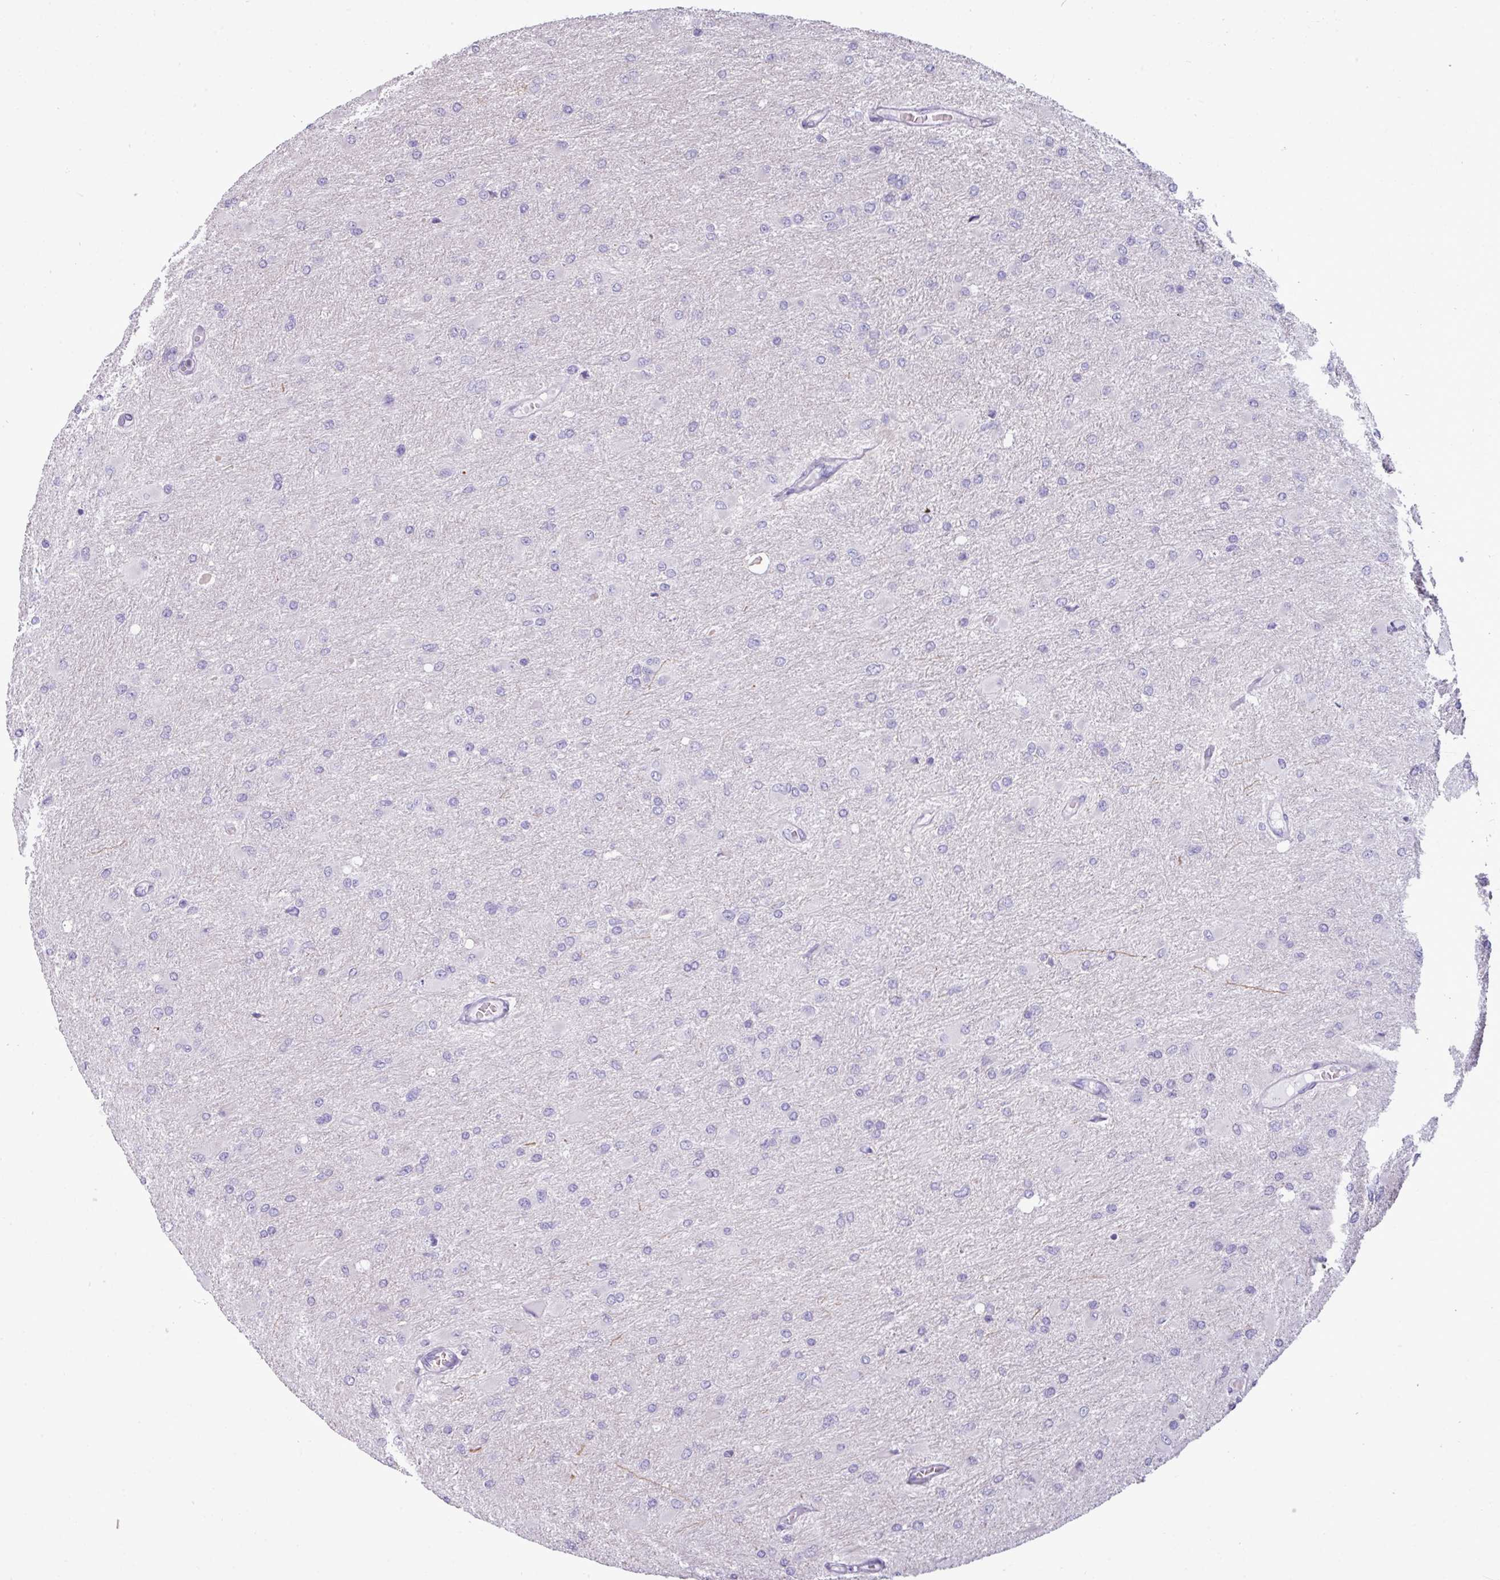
{"staining": {"intensity": "negative", "quantity": "none", "location": "none"}, "tissue": "glioma", "cell_type": "Tumor cells", "image_type": "cancer", "snomed": [{"axis": "morphology", "description": "Glioma, malignant, High grade"}, {"axis": "topography", "description": "Cerebral cortex"}], "caption": "A photomicrograph of human glioma is negative for staining in tumor cells.", "gene": "TRIM39", "patient": {"sex": "female", "age": 36}}